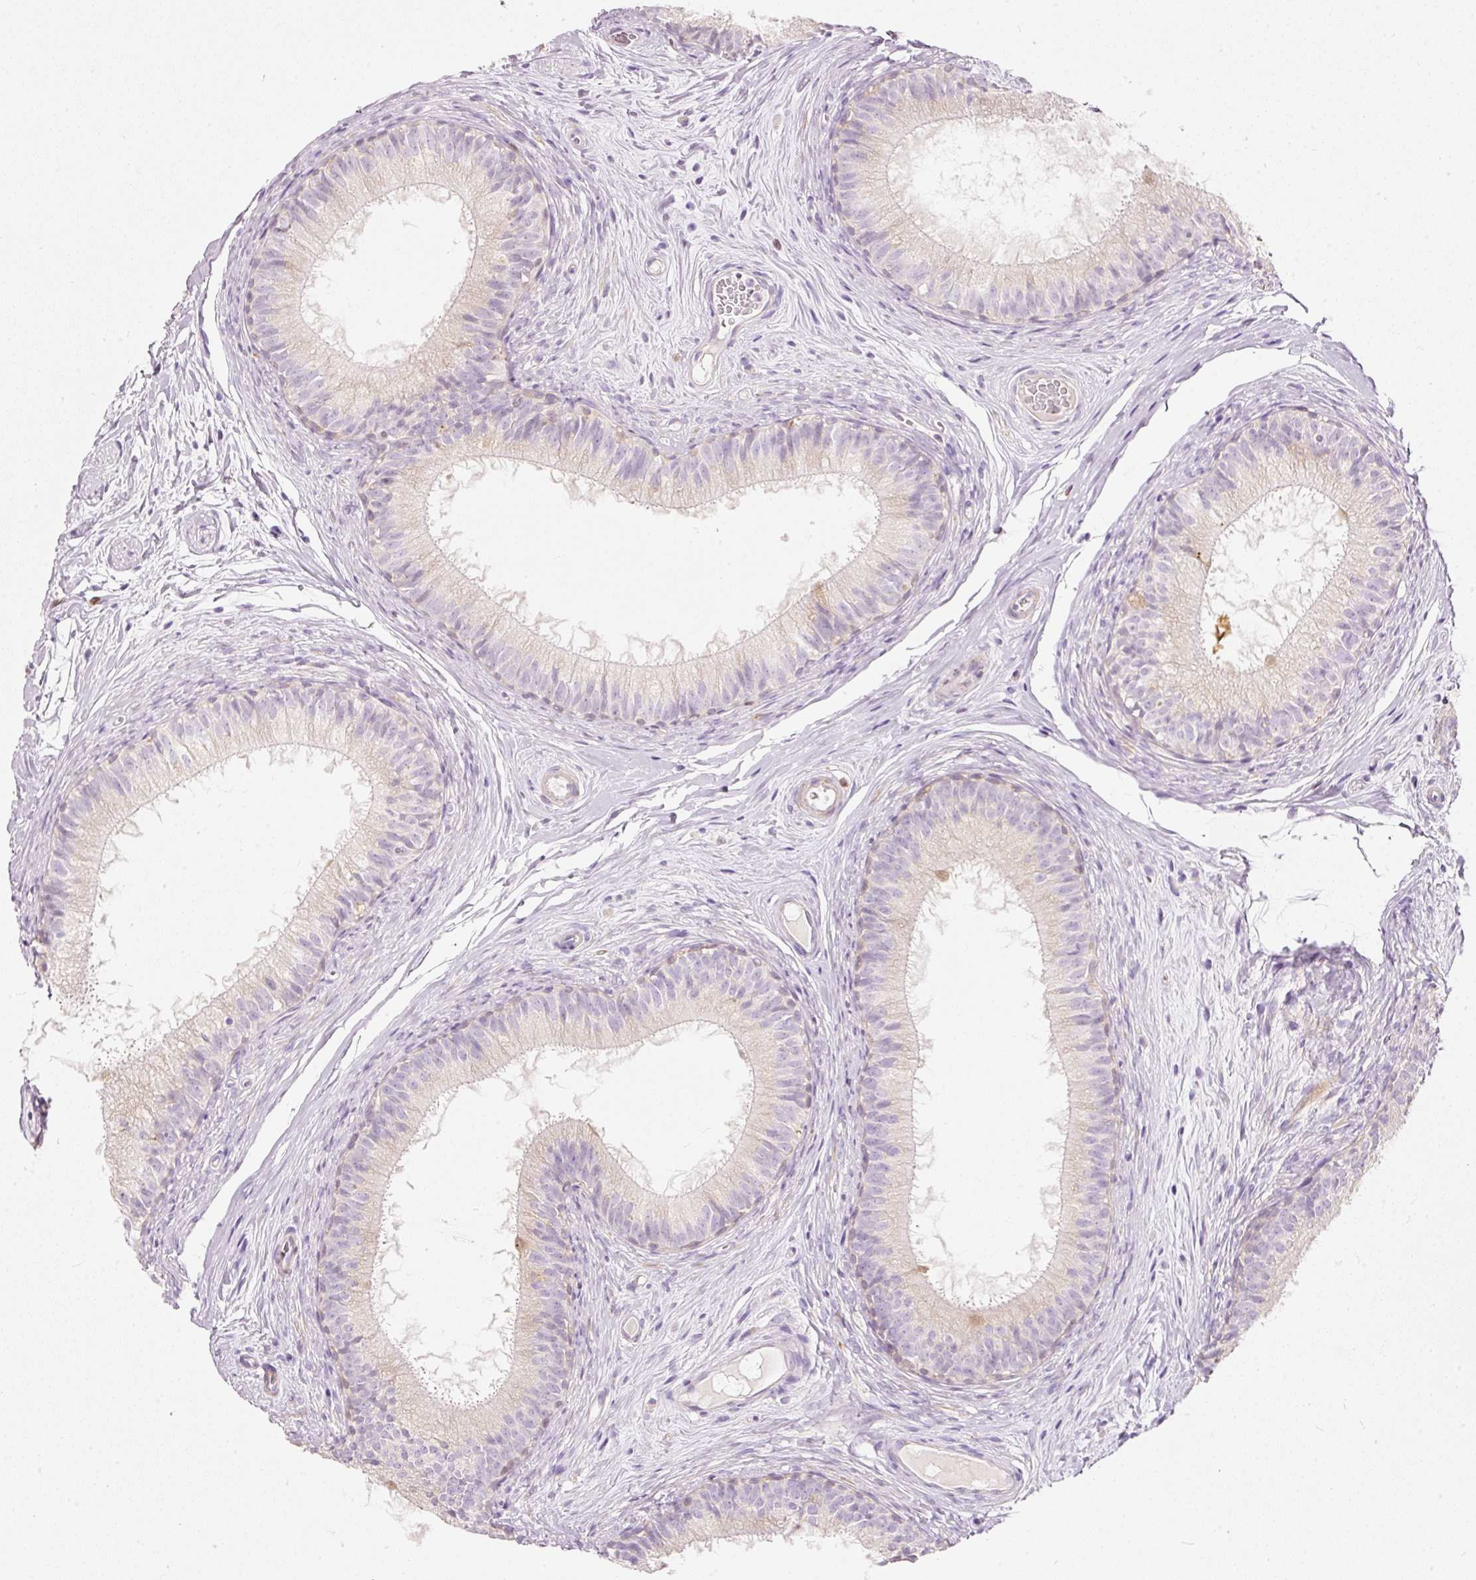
{"staining": {"intensity": "negative", "quantity": "none", "location": "none"}, "tissue": "epididymis", "cell_type": "Glandular cells", "image_type": "normal", "snomed": [{"axis": "morphology", "description": "Normal tissue, NOS"}, {"axis": "topography", "description": "Epididymis"}], "caption": "This is an immunohistochemistry (IHC) histopathology image of normal human epididymis. There is no positivity in glandular cells.", "gene": "MTHFD2", "patient": {"sex": "male", "age": 25}}